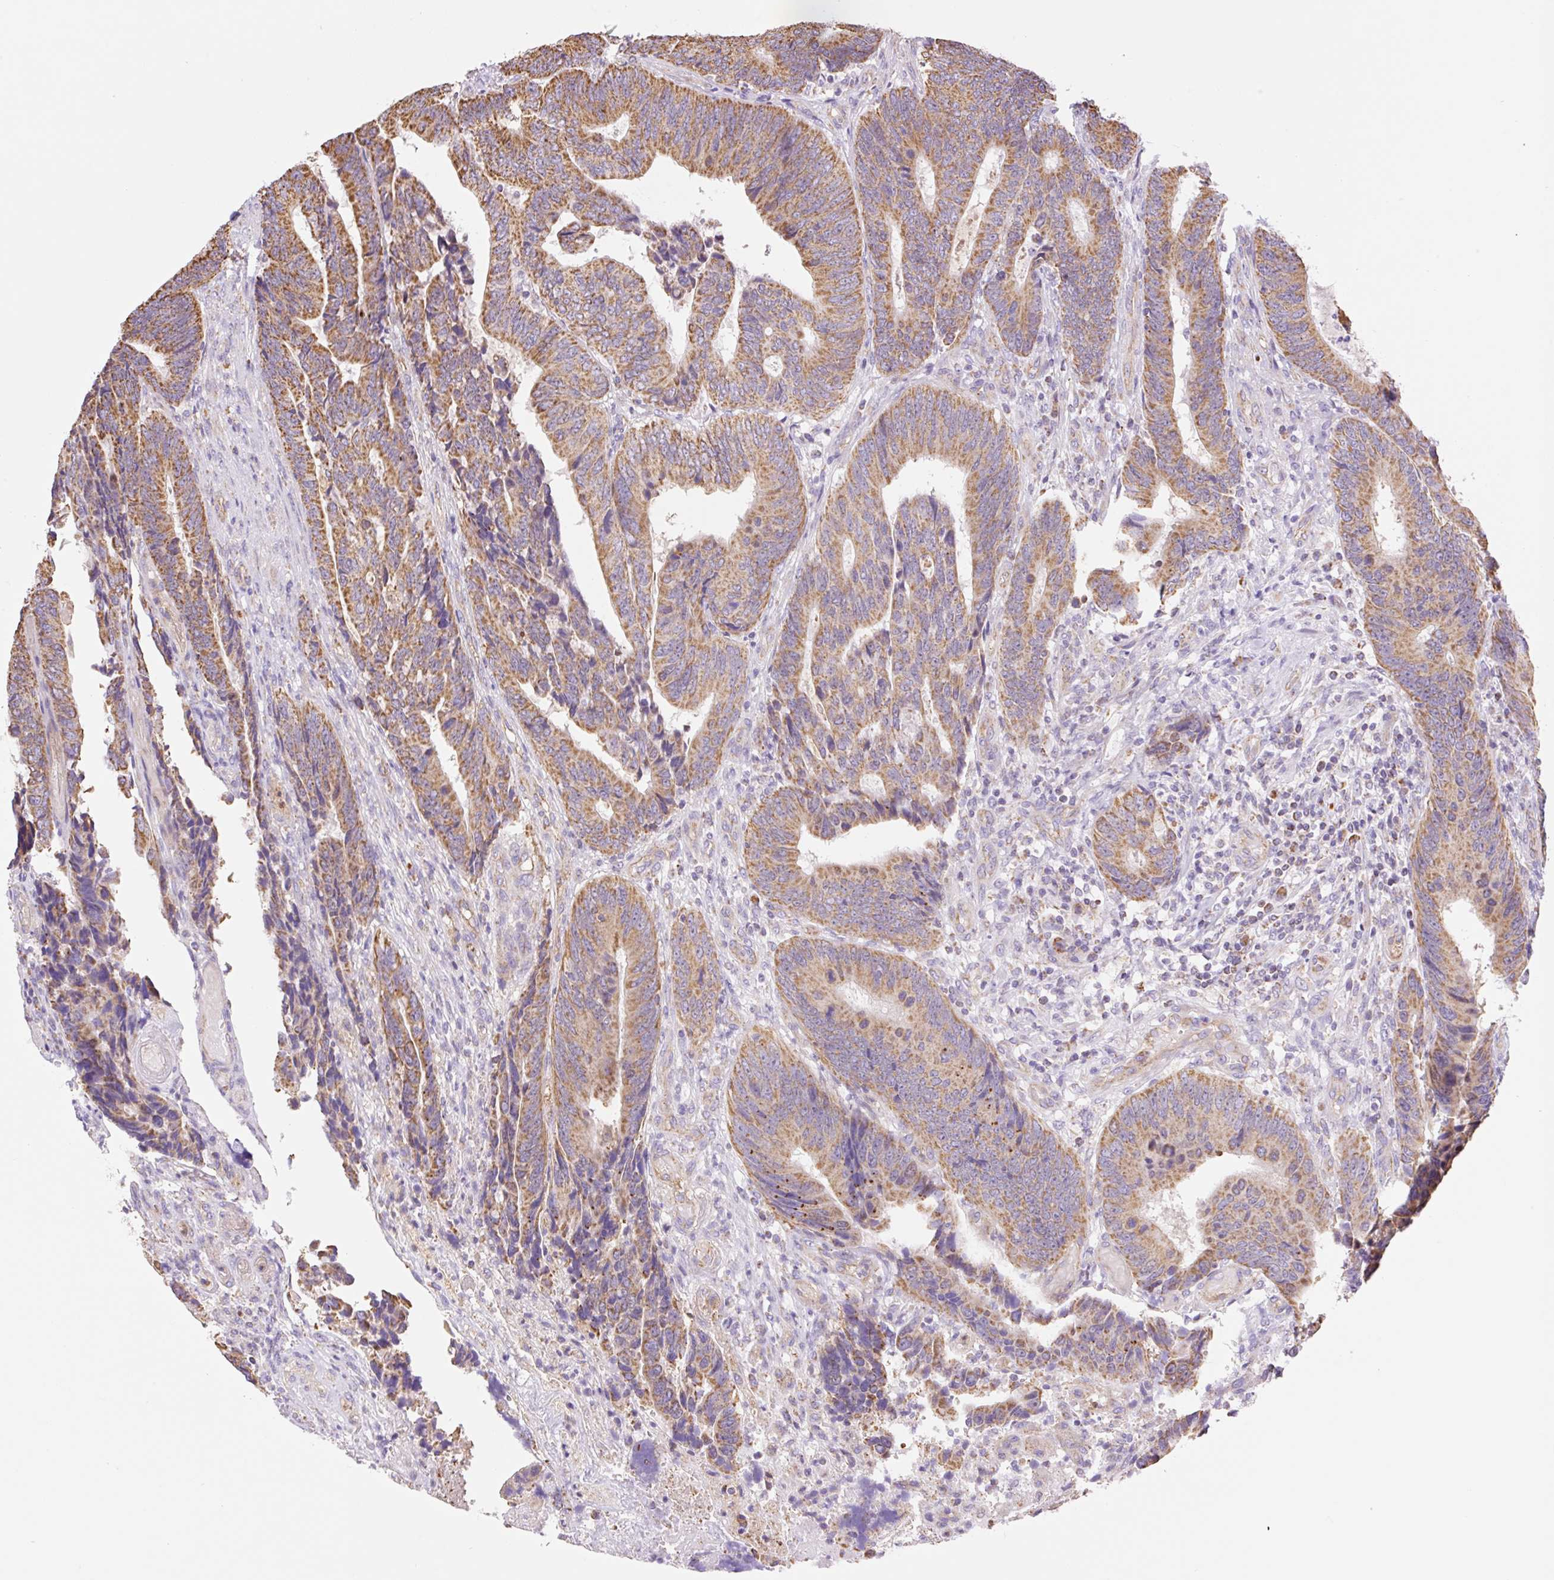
{"staining": {"intensity": "moderate", "quantity": ">75%", "location": "cytoplasmic/membranous"}, "tissue": "colorectal cancer", "cell_type": "Tumor cells", "image_type": "cancer", "snomed": [{"axis": "morphology", "description": "Adenocarcinoma, NOS"}, {"axis": "topography", "description": "Colon"}], "caption": "Brown immunohistochemical staining in human colorectal cancer reveals moderate cytoplasmic/membranous expression in about >75% of tumor cells. Ihc stains the protein of interest in brown and the nuclei are stained blue.", "gene": "ESAM", "patient": {"sex": "male", "age": 87}}